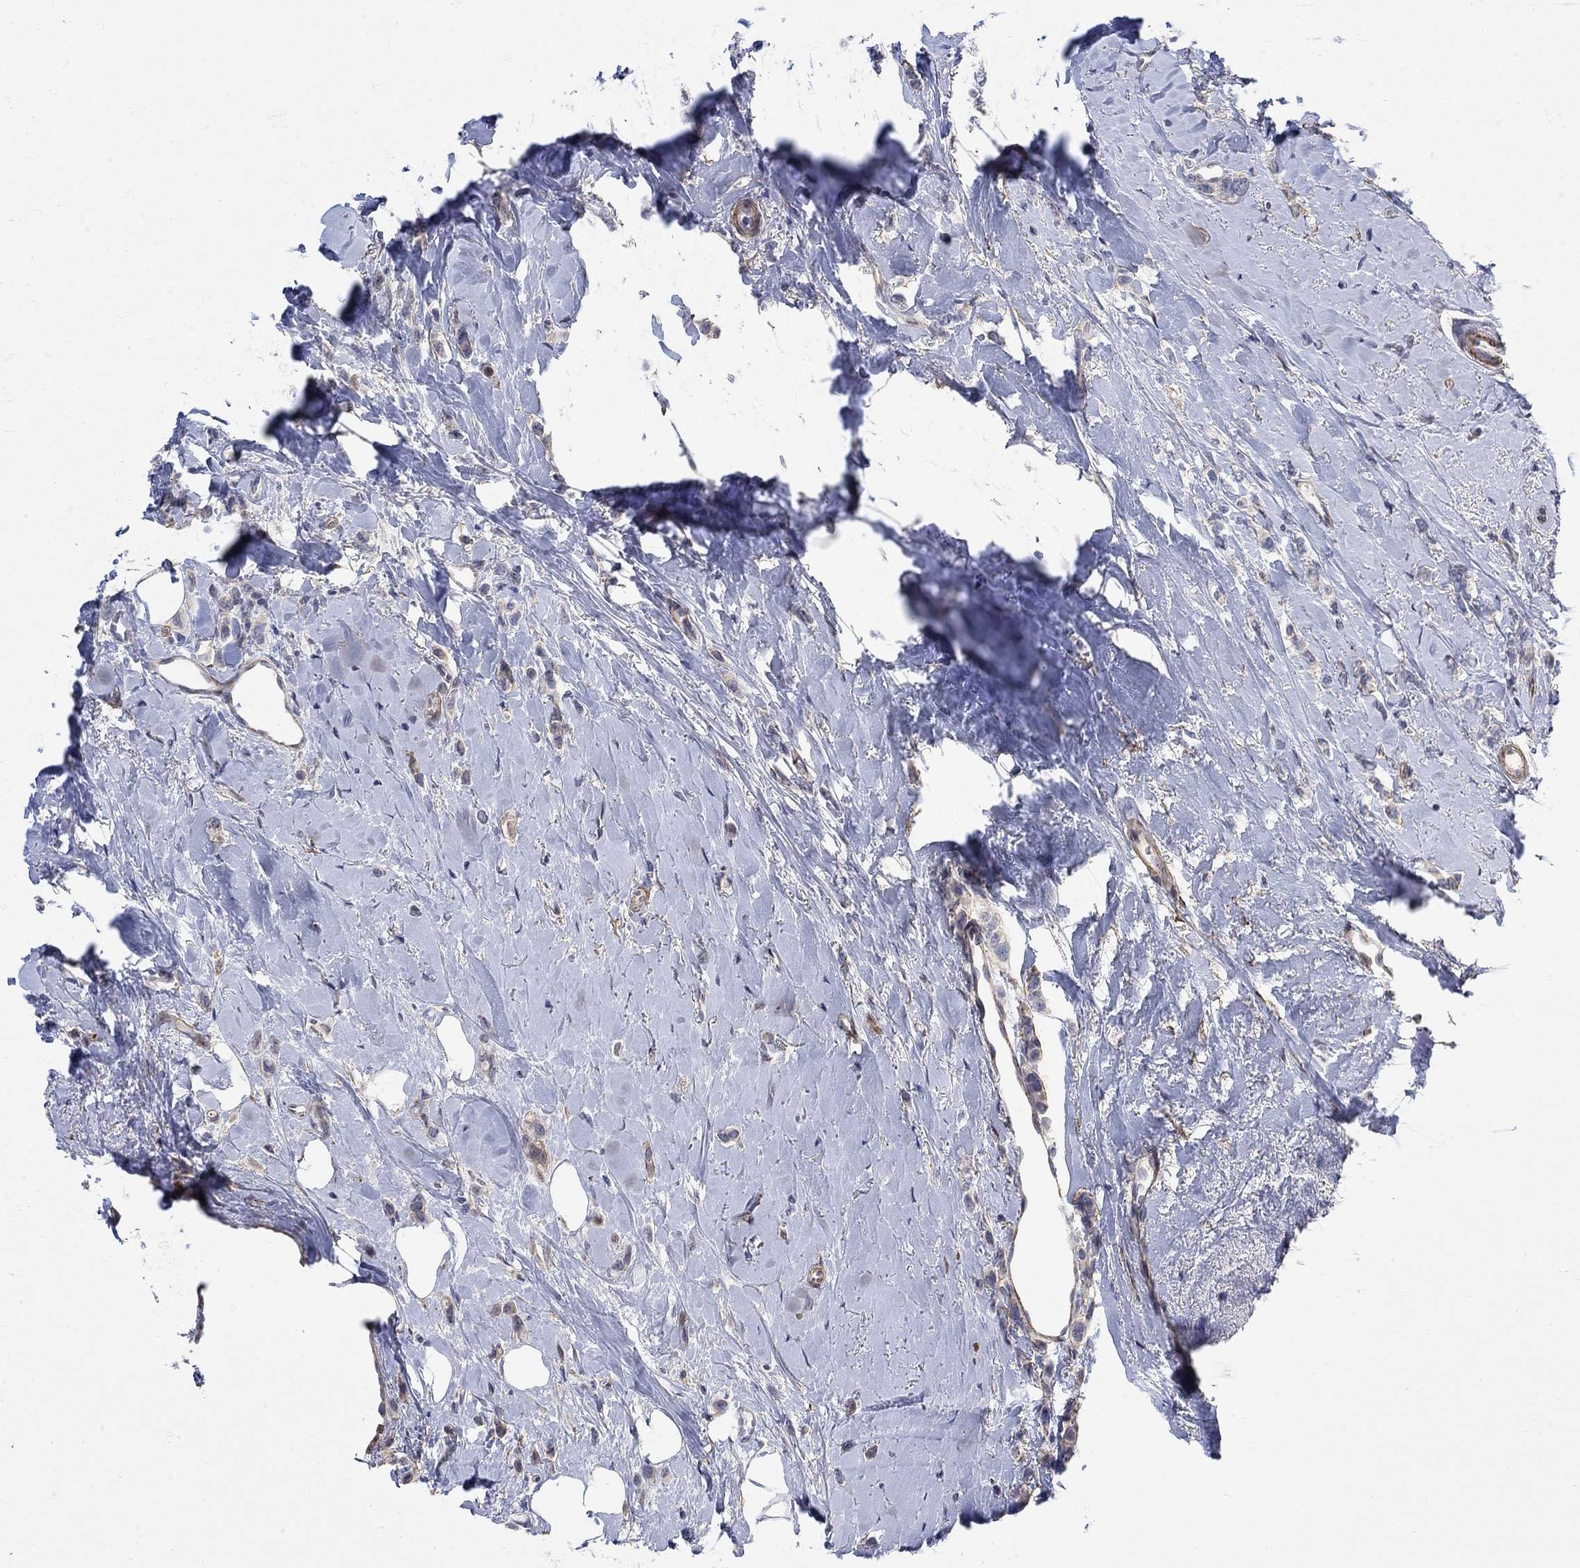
{"staining": {"intensity": "weak", "quantity": "25%-75%", "location": "cytoplasmic/membranous"}, "tissue": "breast cancer", "cell_type": "Tumor cells", "image_type": "cancer", "snomed": [{"axis": "morphology", "description": "Lobular carcinoma"}, {"axis": "topography", "description": "Breast"}], "caption": "Brown immunohistochemical staining in lobular carcinoma (breast) exhibits weak cytoplasmic/membranous staining in approximately 25%-75% of tumor cells. The staining was performed using DAB (3,3'-diaminobenzidine) to visualize the protein expression in brown, while the nuclei were stained in blue with hematoxylin (Magnification: 20x).", "gene": "SCN7A", "patient": {"sex": "female", "age": 66}}